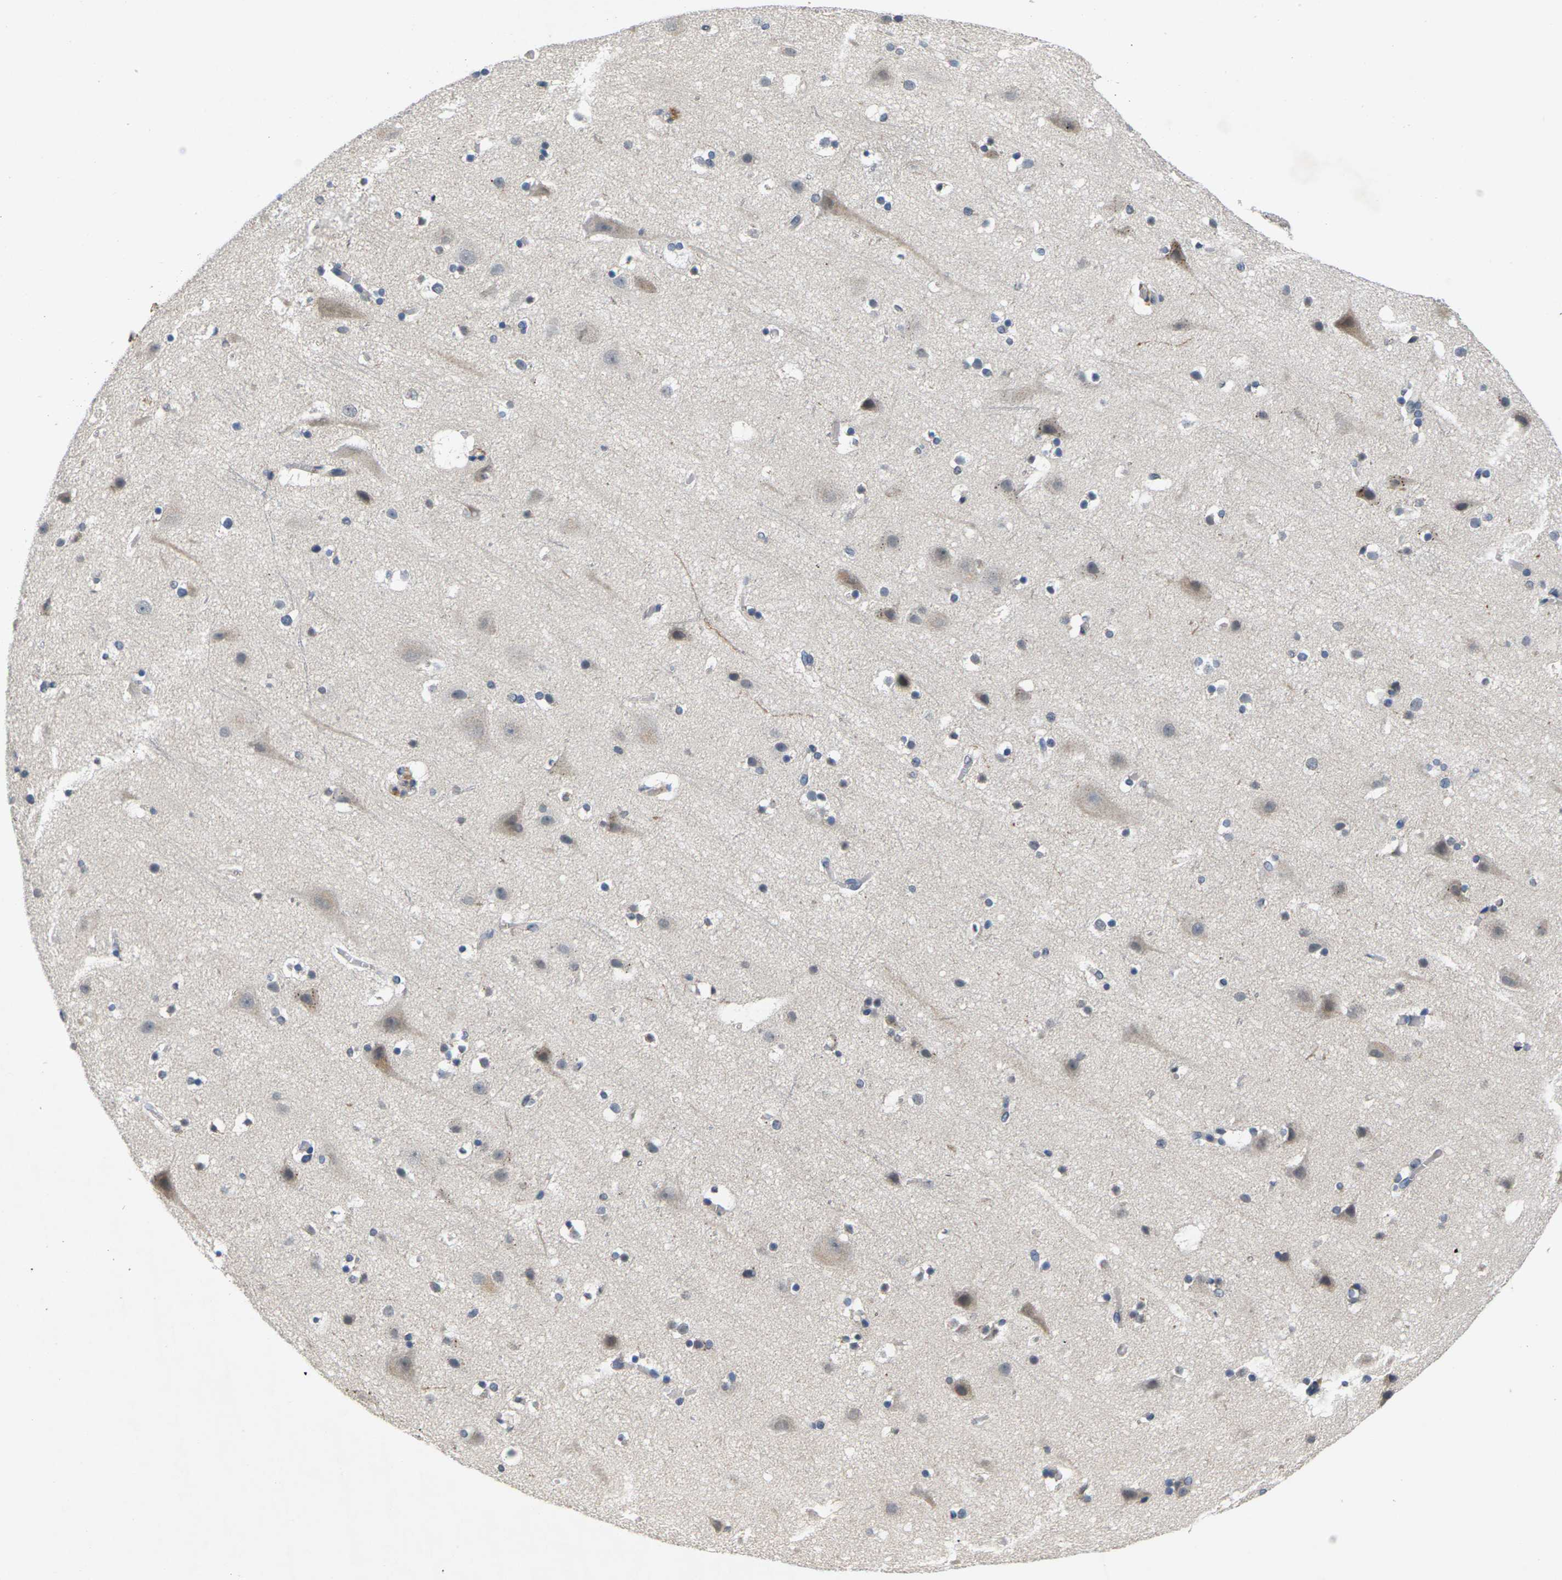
{"staining": {"intensity": "weak", "quantity": "25%-75%", "location": "cytoplasmic/membranous"}, "tissue": "cerebral cortex", "cell_type": "Endothelial cells", "image_type": "normal", "snomed": [{"axis": "morphology", "description": "Normal tissue, NOS"}, {"axis": "topography", "description": "Cerebral cortex"}], "caption": "A brown stain highlights weak cytoplasmic/membranous positivity of a protein in endothelial cells of benign cerebral cortex.", "gene": "SLC2A2", "patient": {"sex": "male", "age": 45}}